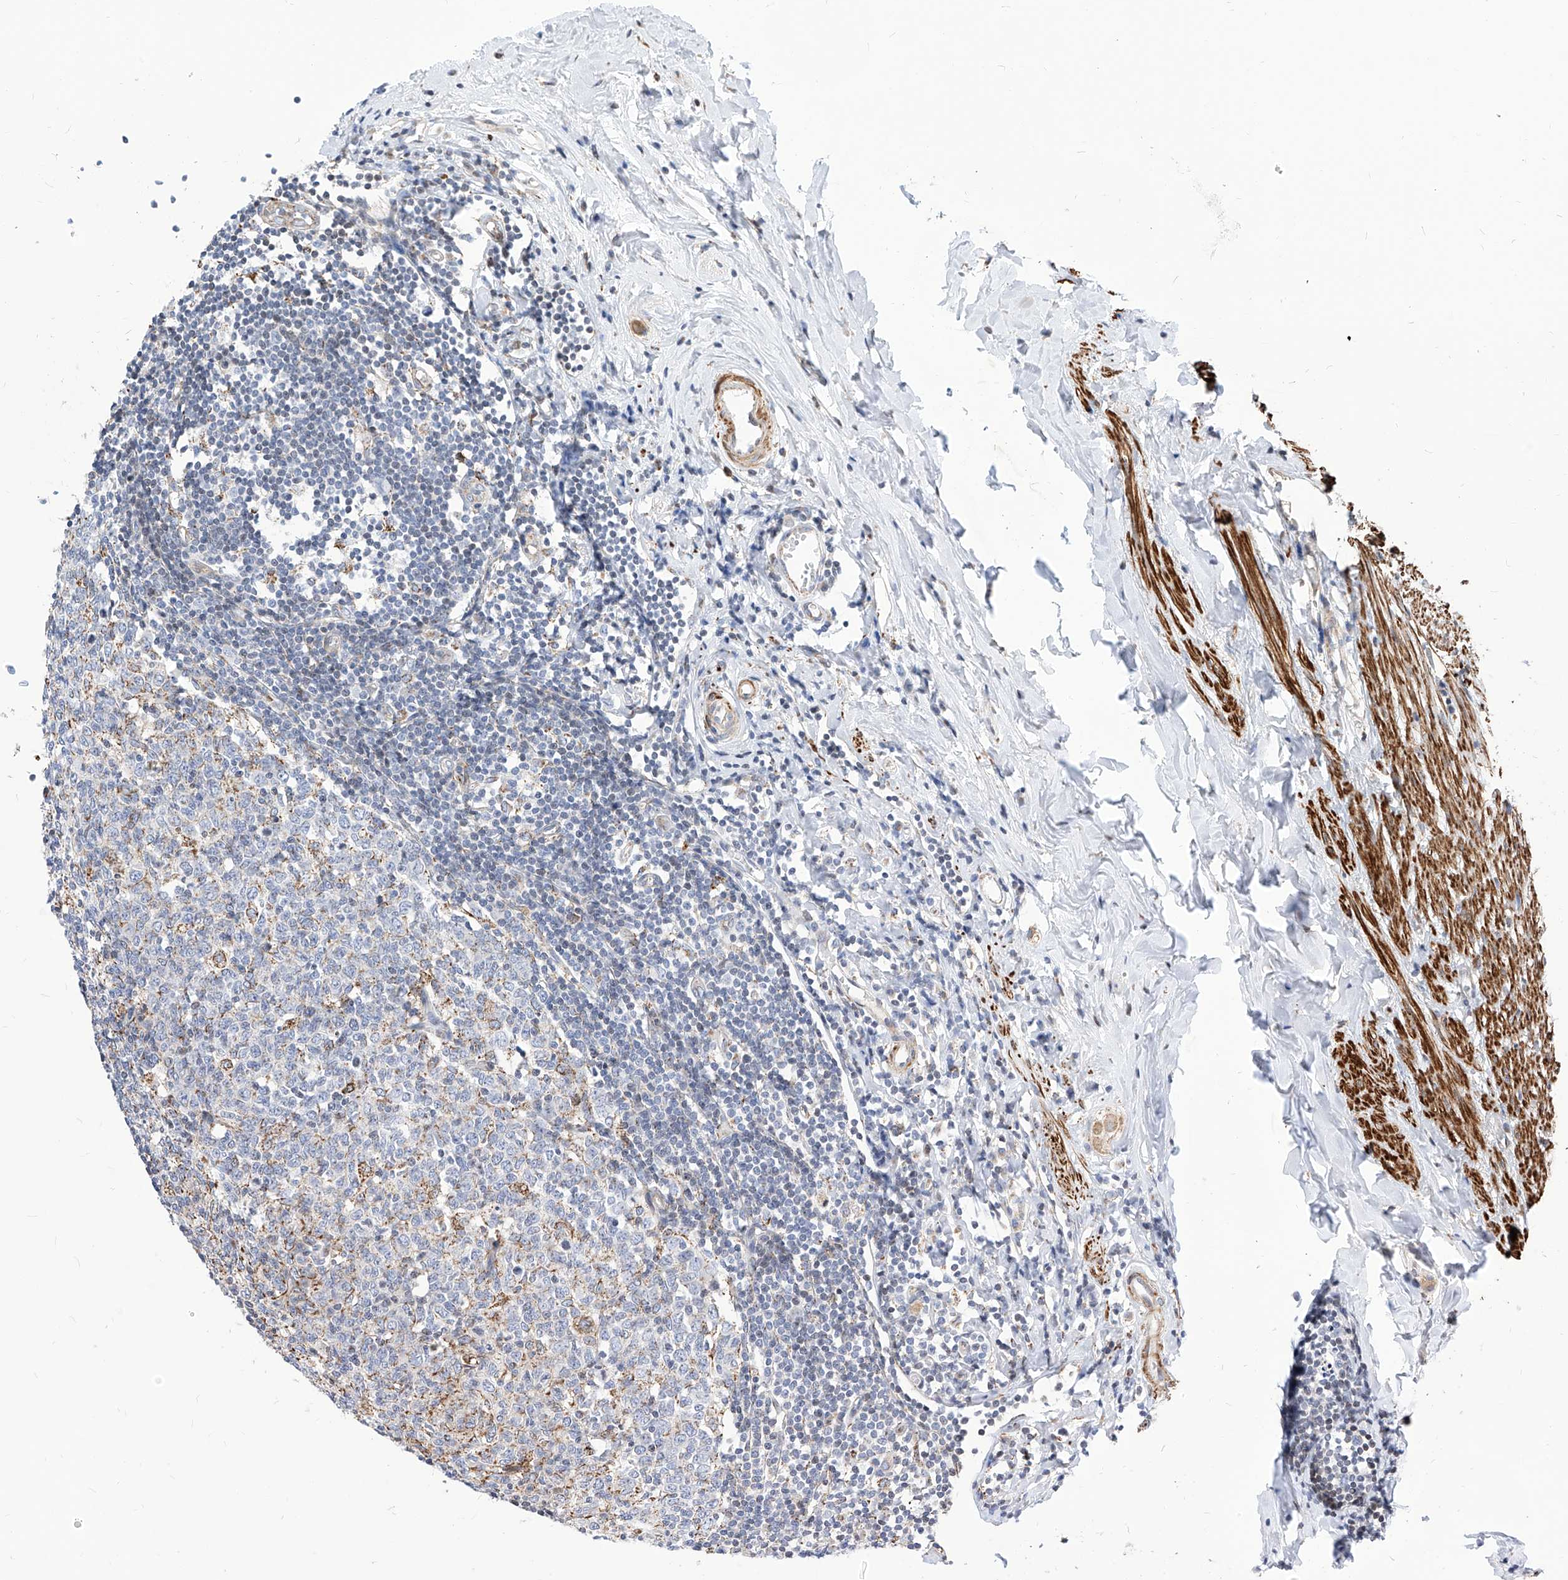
{"staining": {"intensity": "moderate", "quantity": ">75%", "location": "cytoplasmic/membranous"}, "tissue": "appendix", "cell_type": "Glandular cells", "image_type": "normal", "snomed": [{"axis": "morphology", "description": "Normal tissue, NOS"}, {"axis": "topography", "description": "Appendix"}], "caption": "Moderate cytoplasmic/membranous expression is seen in approximately >75% of glandular cells in unremarkable appendix. The protein is stained brown, and the nuclei are stained in blue (DAB (3,3'-diaminobenzidine) IHC with brightfield microscopy, high magnification).", "gene": "TTLL8", "patient": {"sex": "female", "age": 54}}